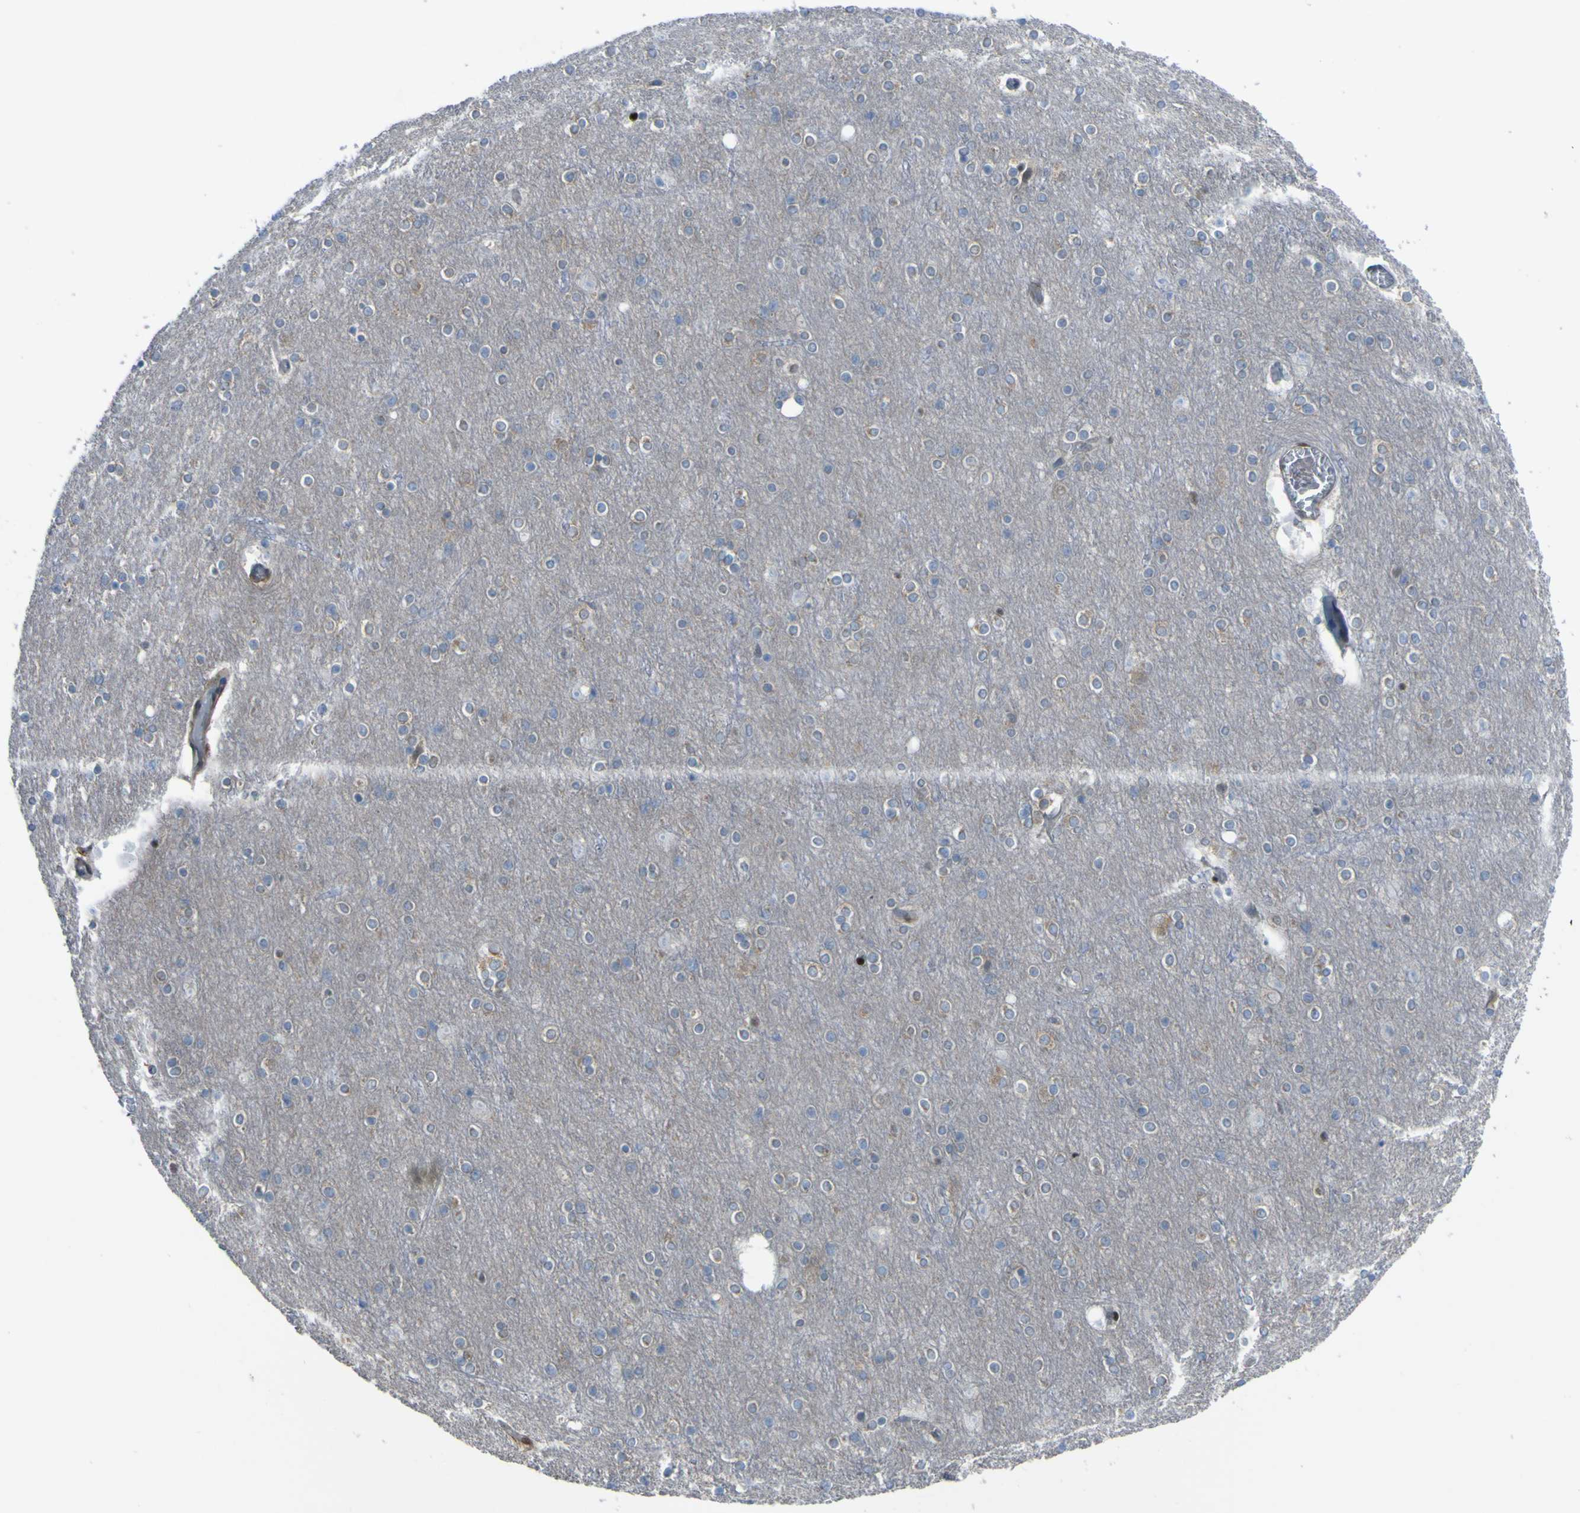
{"staining": {"intensity": "weak", "quantity": "25%-75%", "location": "cytoplasmic/membranous"}, "tissue": "cerebral cortex", "cell_type": "Endothelial cells", "image_type": "normal", "snomed": [{"axis": "morphology", "description": "Normal tissue, NOS"}, {"axis": "topography", "description": "Cerebral cortex"}], "caption": "Cerebral cortex stained for a protein (brown) reveals weak cytoplasmic/membranous positive positivity in approximately 25%-75% of endothelial cells.", "gene": "LRRN1", "patient": {"sex": "female", "age": 54}}